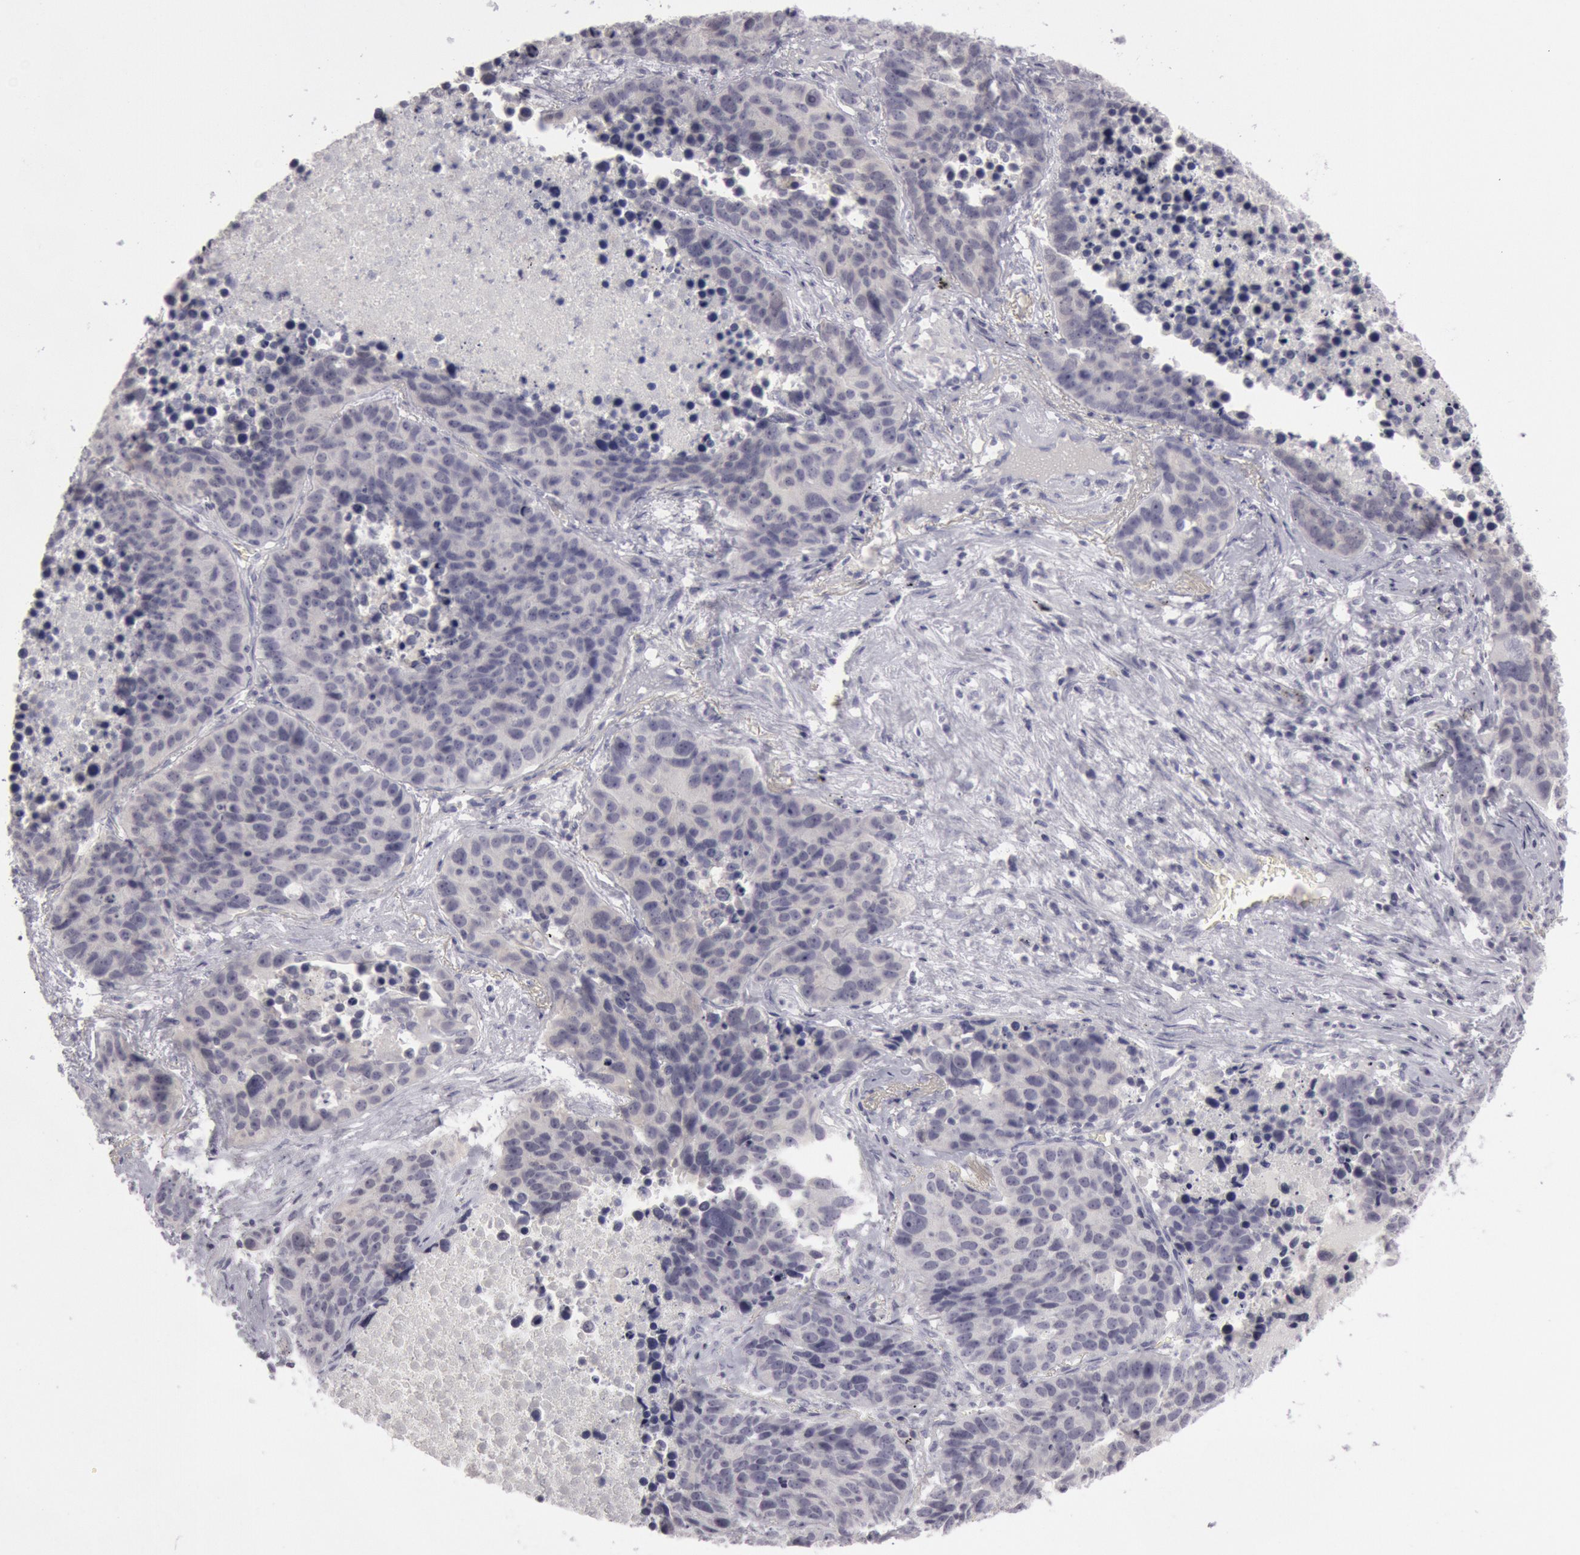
{"staining": {"intensity": "negative", "quantity": "none", "location": "none"}, "tissue": "lung cancer", "cell_type": "Tumor cells", "image_type": "cancer", "snomed": [{"axis": "morphology", "description": "Carcinoid, malignant, NOS"}, {"axis": "topography", "description": "Lung"}], "caption": "DAB immunohistochemical staining of human lung carcinoid (malignant) demonstrates no significant positivity in tumor cells.", "gene": "KRT16", "patient": {"sex": "male", "age": 60}}